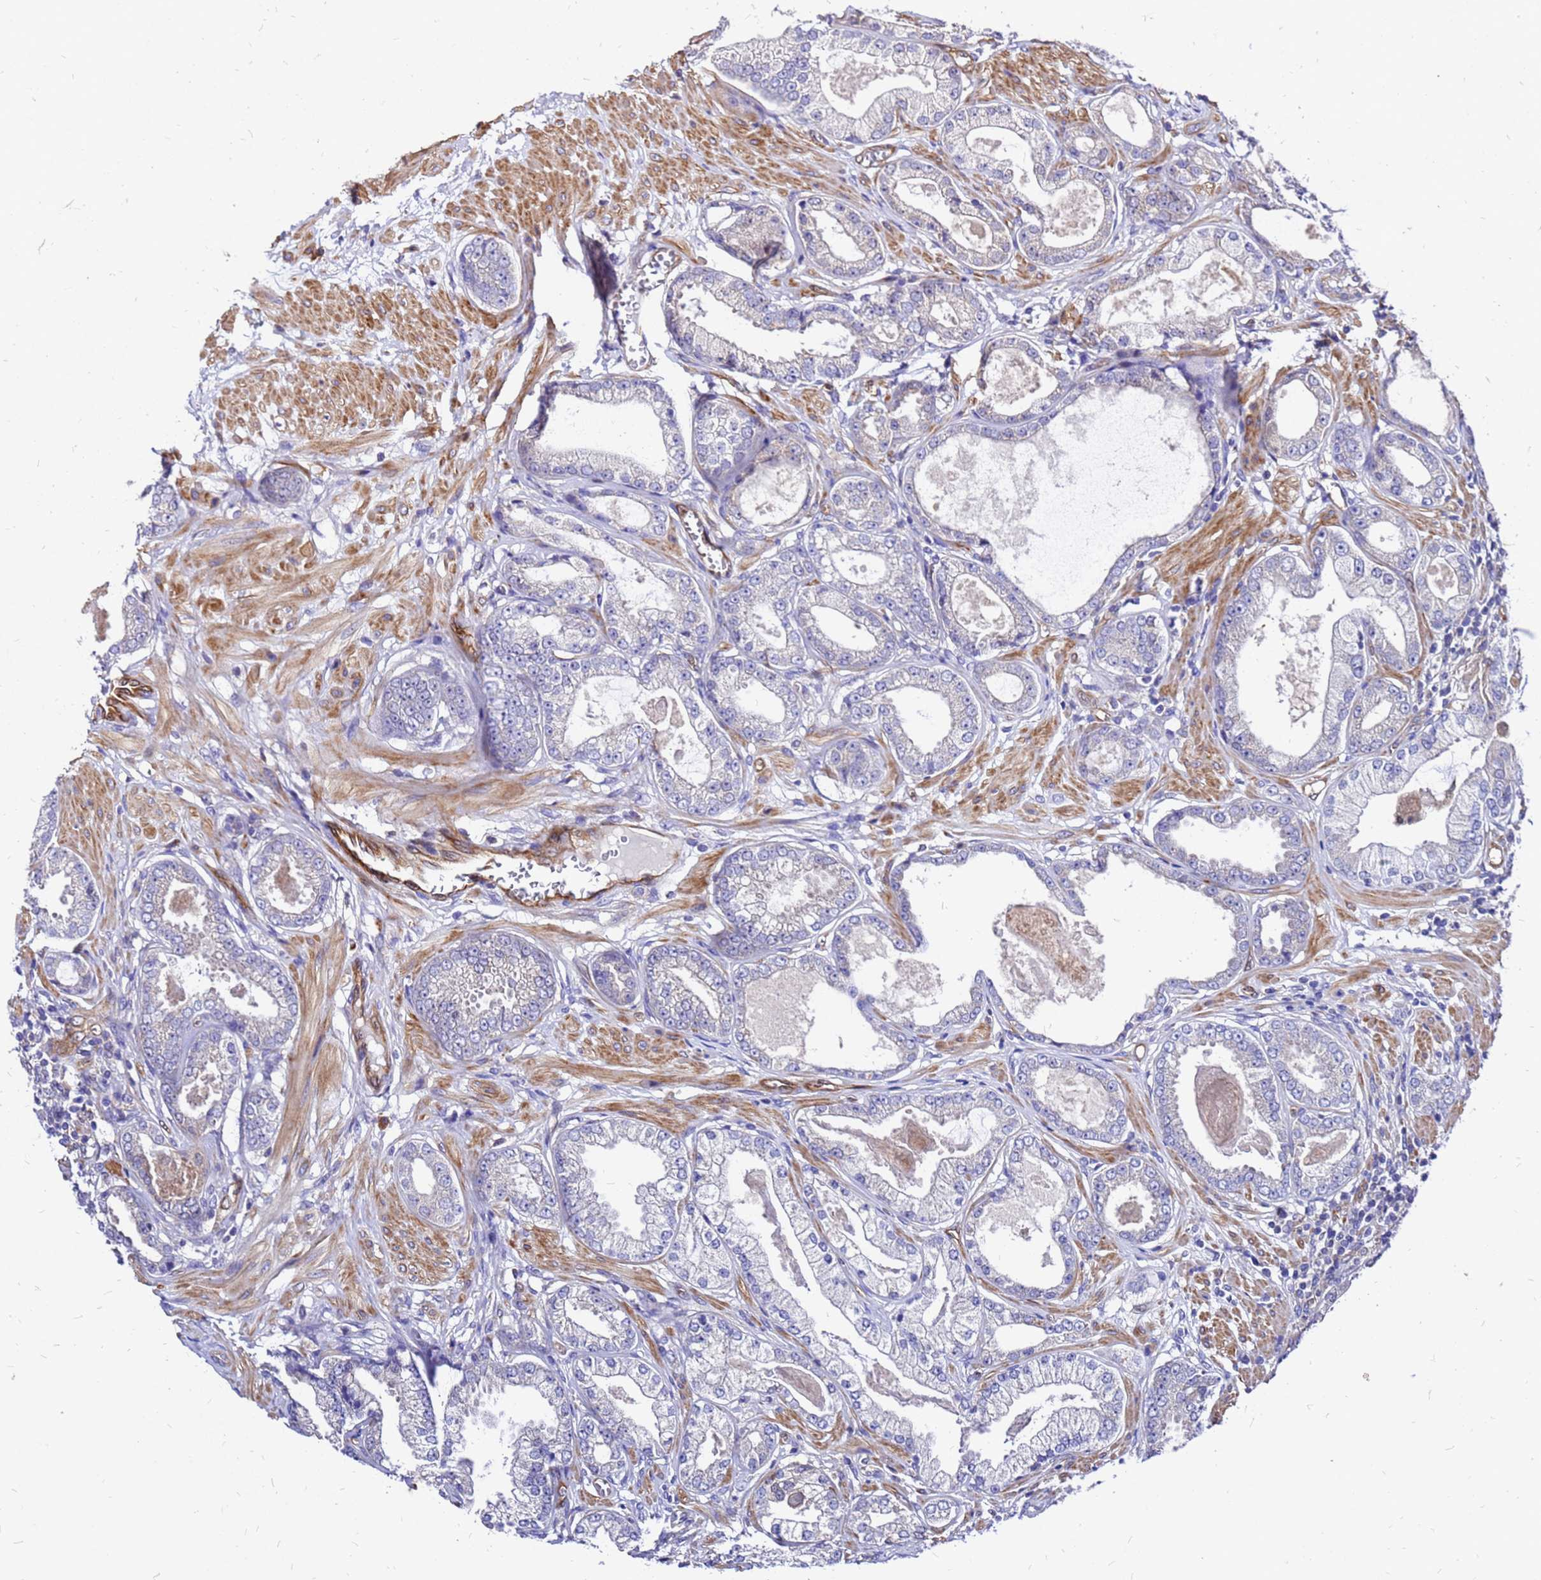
{"staining": {"intensity": "negative", "quantity": "none", "location": "none"}, "tissue": "prostate cancer", "cell_type": "Tumor cells", "image_type": "cancer", "snomed": [{"axis": "morphology", "description": "Adenocarcinoma, Low grade"}, {"axis": "topography", "description": "Prostate"}], "caption": "This is a histopathology image of IHC staining of prostate cancer (low-grade adenocarcinoma), which shows no positivity in tumor cells.", "gene": "DUSP23", "patient": {"sex": "male", "age": 64}}